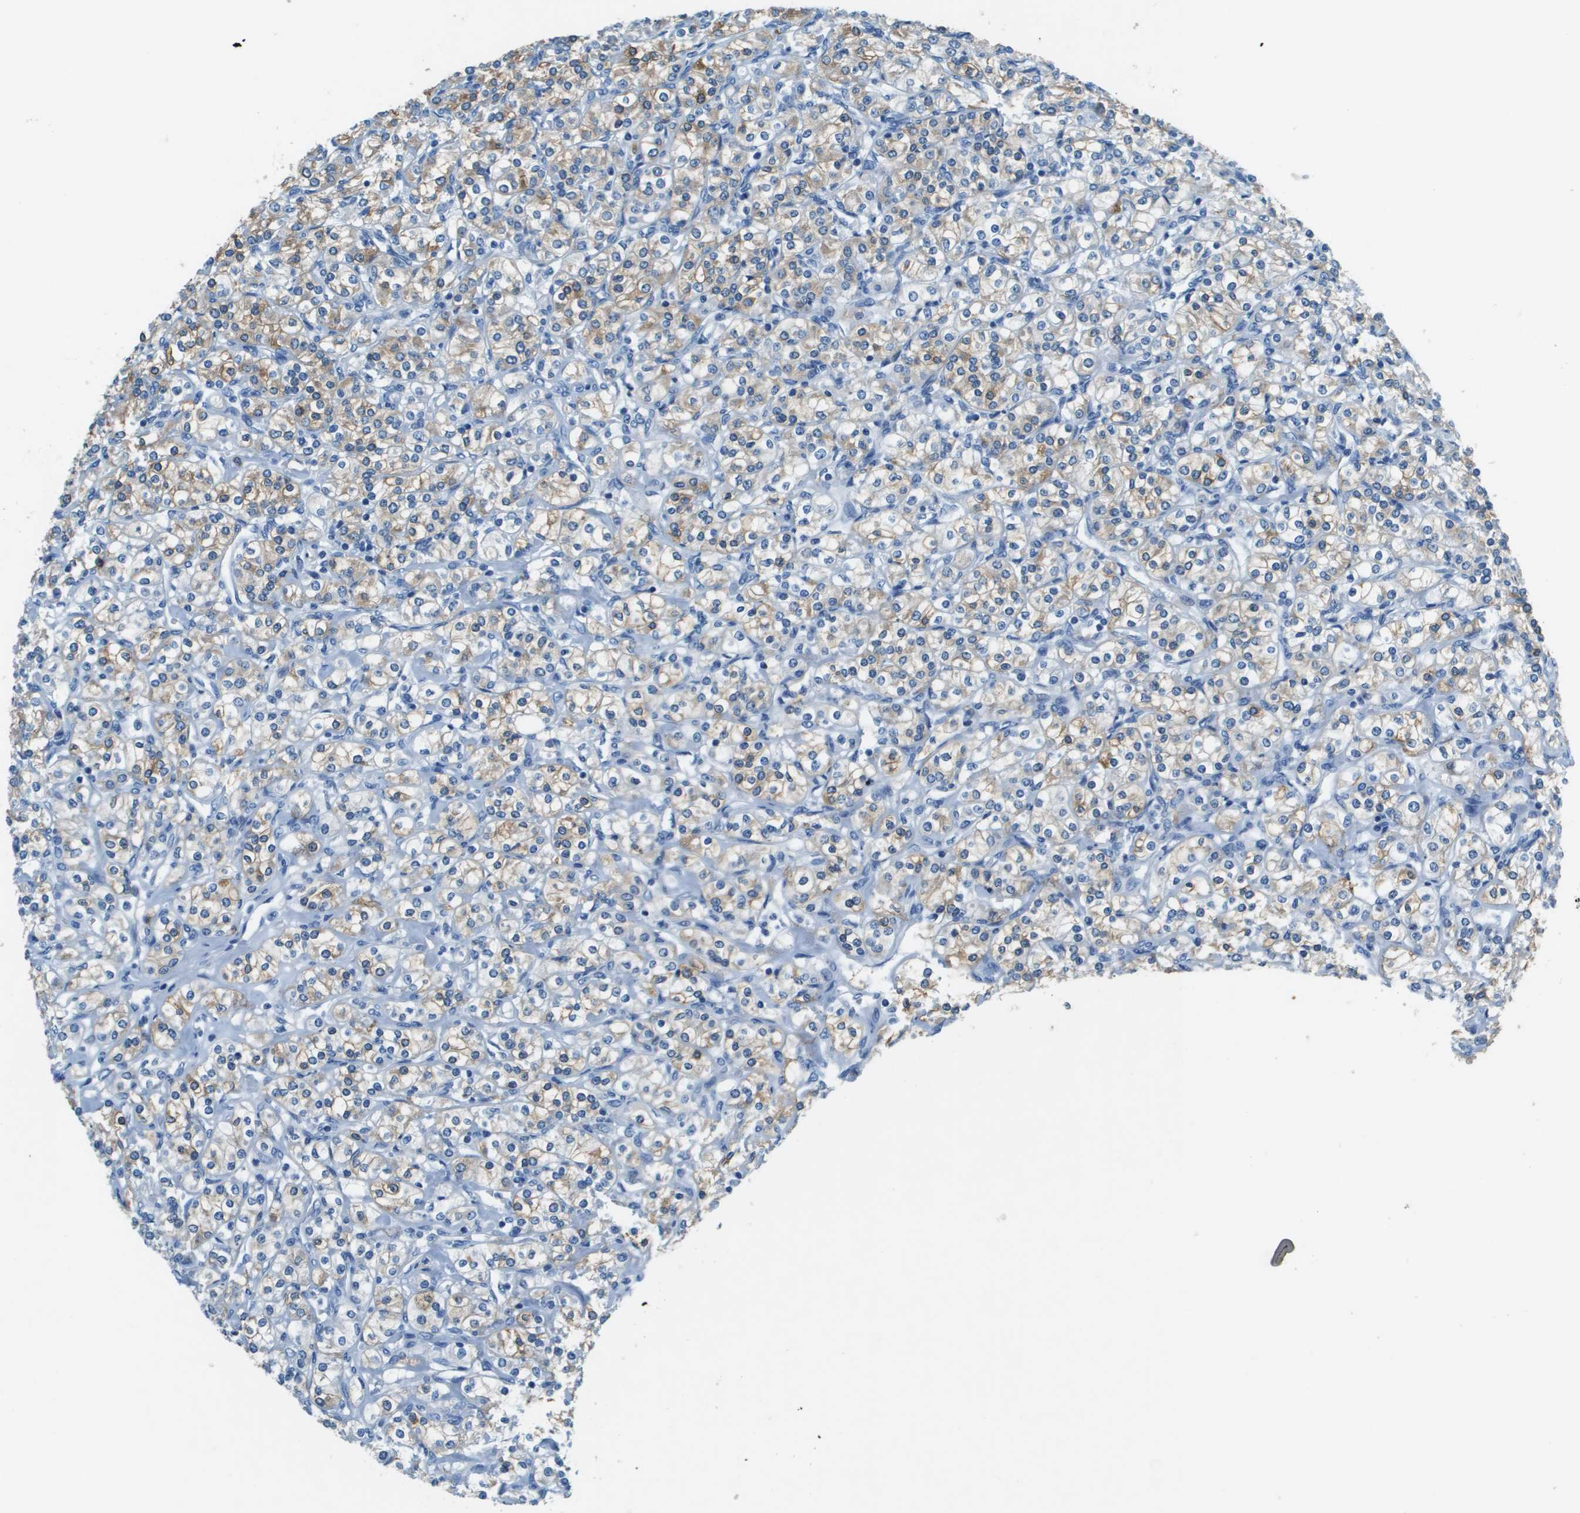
{"staining": {"intensity": "weak", "quantity": "25%-75%", "location": "cytoplasmic/membranous"}, "tissue": "renal cancer", "cell_type": "Tumor cells", "image_type": "cancer", "snomed": [{"axis": "morphology", "description": "Adenocarcinoma, NOS"}, {"axis": "topography", "description": "Kidney"}], "caption": "Tumor cells display weak cytoplasmic/membranous expression in approximately 25%-75% of cells in renal adenocarcinoma.", "gene": "SLC16A10", "patient": {"sex": "male", "age": 77}}